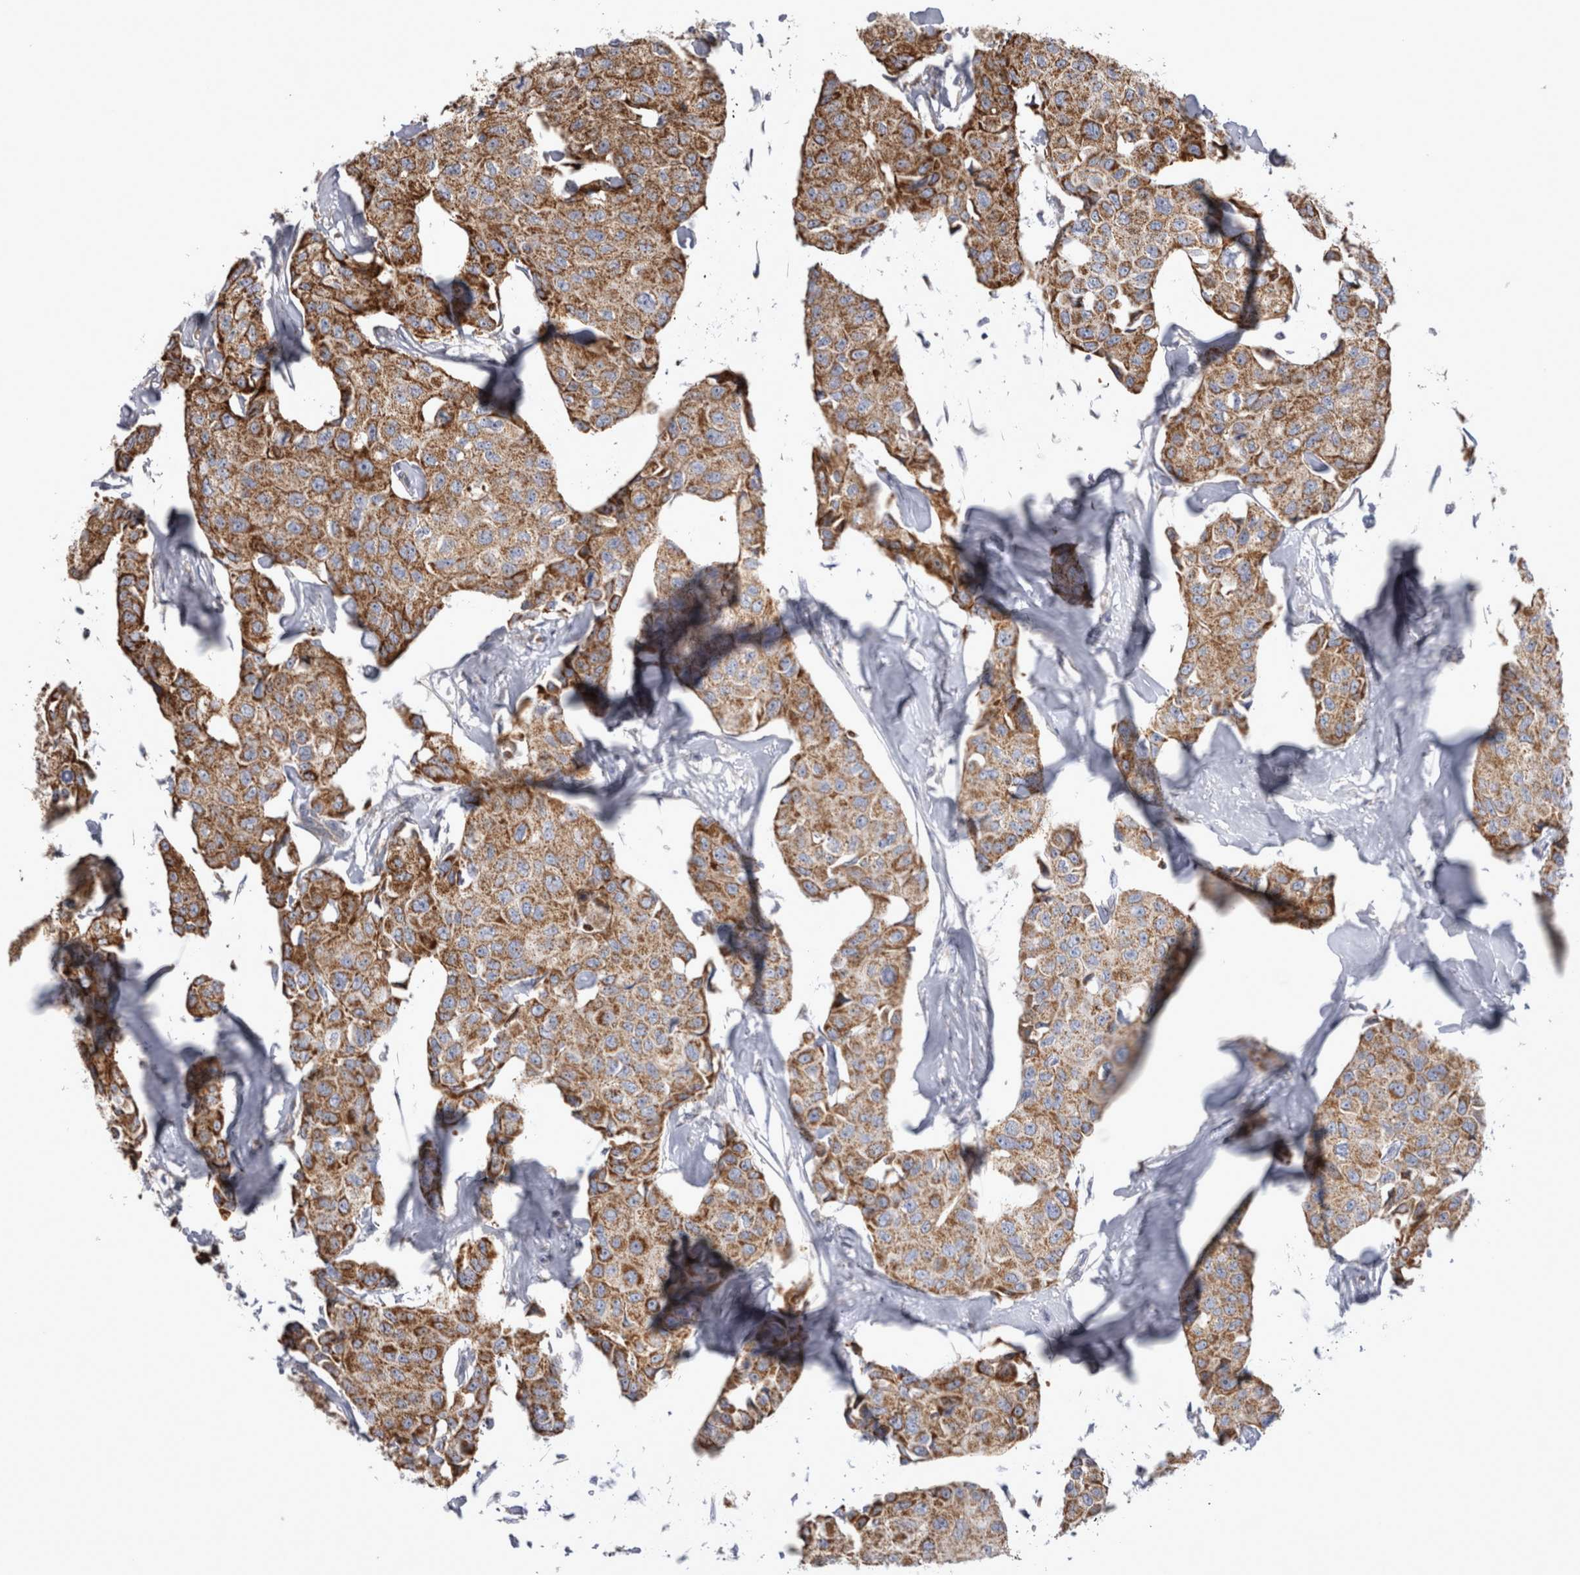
{"staining": {"intensity": "moderate", "quantity": ">75%", "location": "cytoplasmic/membranous"}, "tissue": "breast cancer", "cell_type": "Tumor cells", "image_type": "cancer", "snomed": [{"axis": "morphology", "description": "Duct carcinoma"}, {"axis": "topography", "description": "Breast"}], "caption": "Immunohistochemical staining of breast cancer (invasive ductal carcinoma) displays moderate cytoplasmic/membranous protein positivity in approximately >75% of tumor cells. (Stains: DAB in brown, nuclei in blue, Microscopy: brightfield microscopy at high magnification).", "gene": "TSPOAP1", "patient": {"sex": "female", "age": 80}}